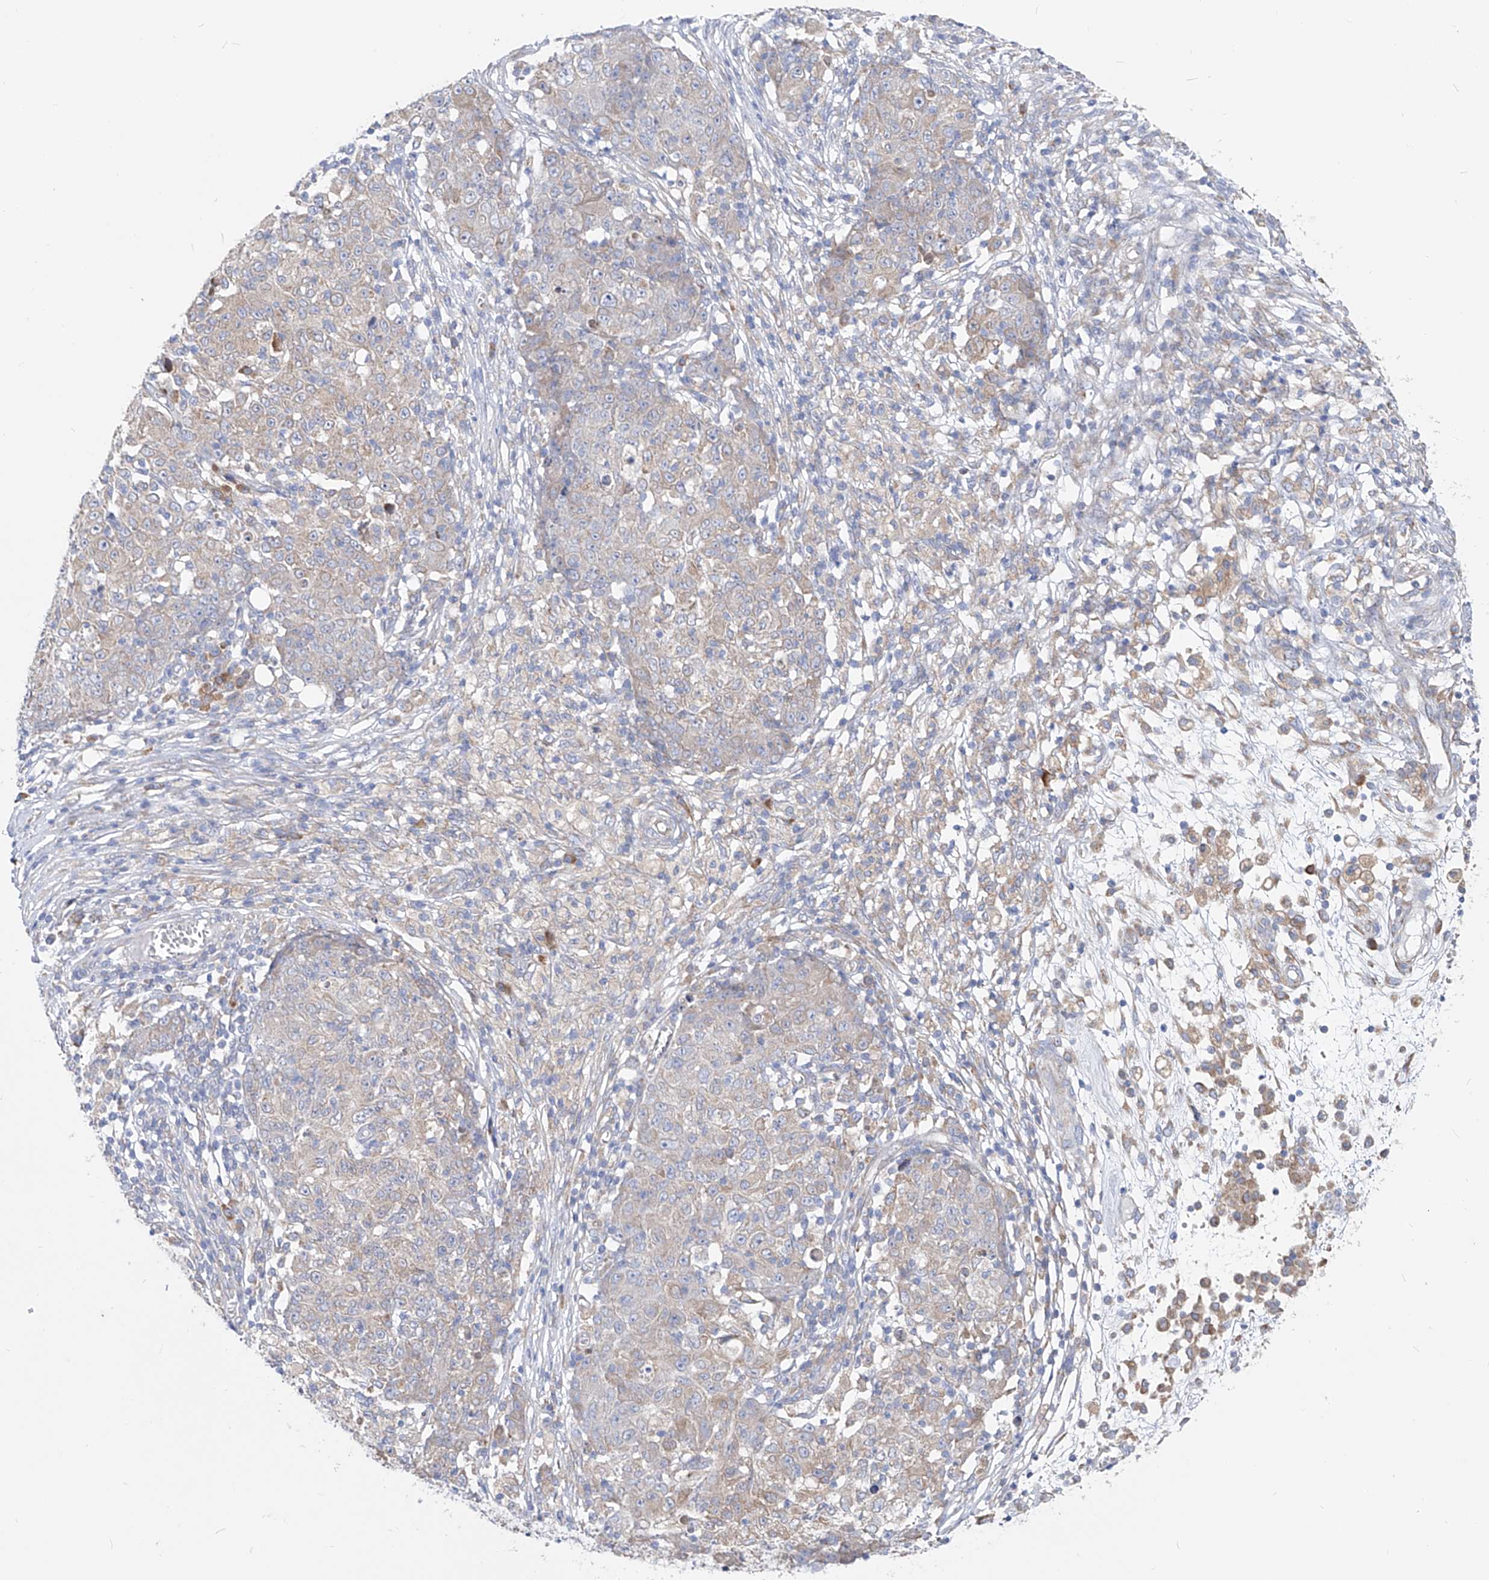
{"staining": {"intensity": "negative", "quantity": "none", "location": "none"}, "tissue": "ovarian cancer", "cell_type": "Tumor cells", "image_type": "cancer", "snomed": [{"axis": "morphology", "description": "Carcinoma, endometroid"}, {"axis": "topography", "description": "Ovary"}], "caption": "Immunohistochemistry (IHC) image of neoplastic tissue: human ovarian cancer stained with DAB (3,3'-diaminobenzidine) displays no significant protein expression in tumor cells.", "gene": "UFL1", "patient": {"sex": "female", "age": 42}}